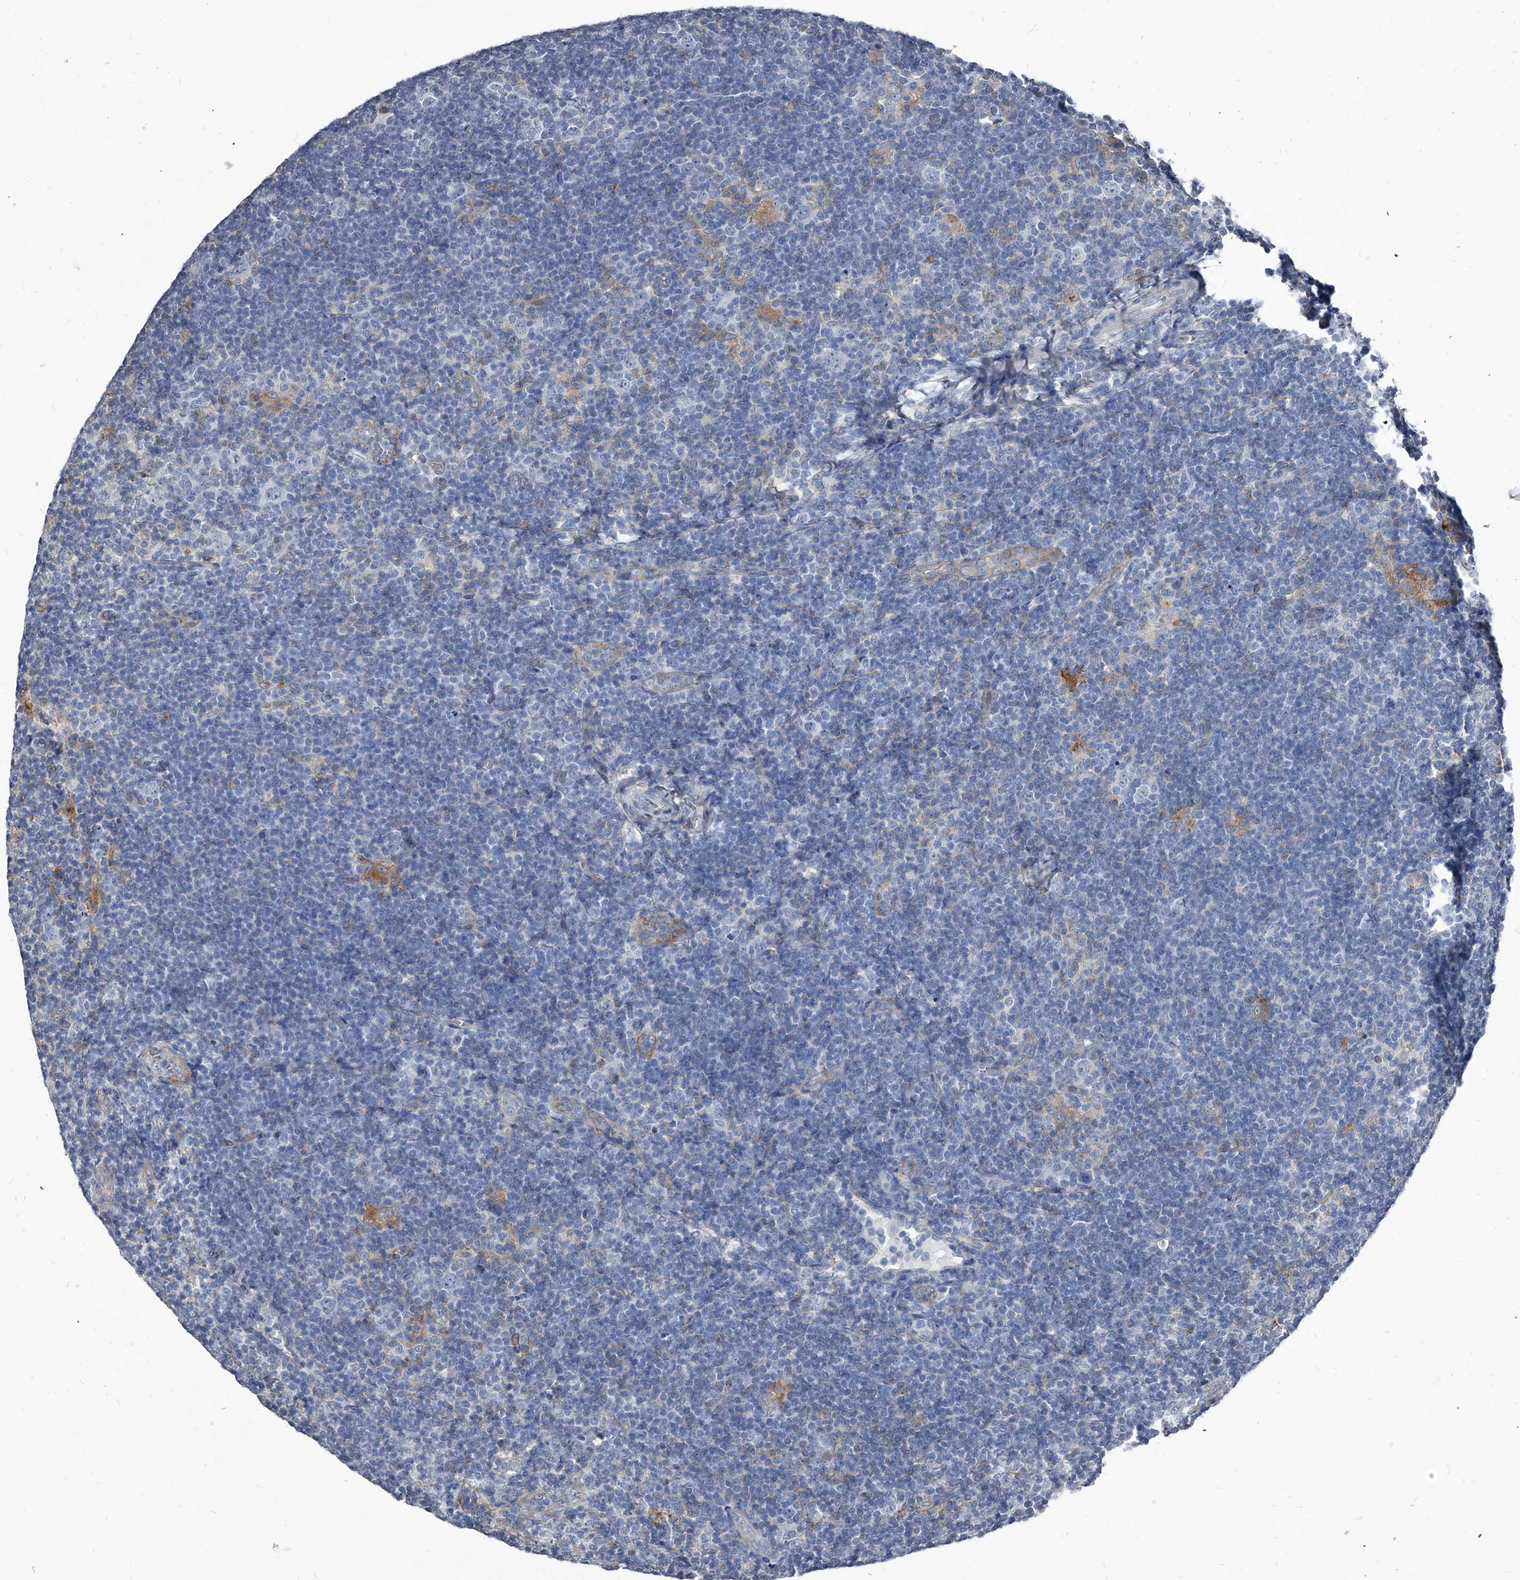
{"staining": {"intensity": "negative", "quantity": "none", "location": "none"}, "tissue": "lymphoma", "cell_type": "Tumor cells", "image_type": "cancer", "snomed": [{"axis": "morphology", "description": "Hodgkin's disease, NOS"}, {"axis": "topography", "description": "Lymph node"}], "caption": "This is an immunohistochemistry (IHC) histopathology image of lymphoma. There is no positivity in tumor cells.", "gene": "PGLYRP3", "patient": {"sex": "female", "age": 57}}